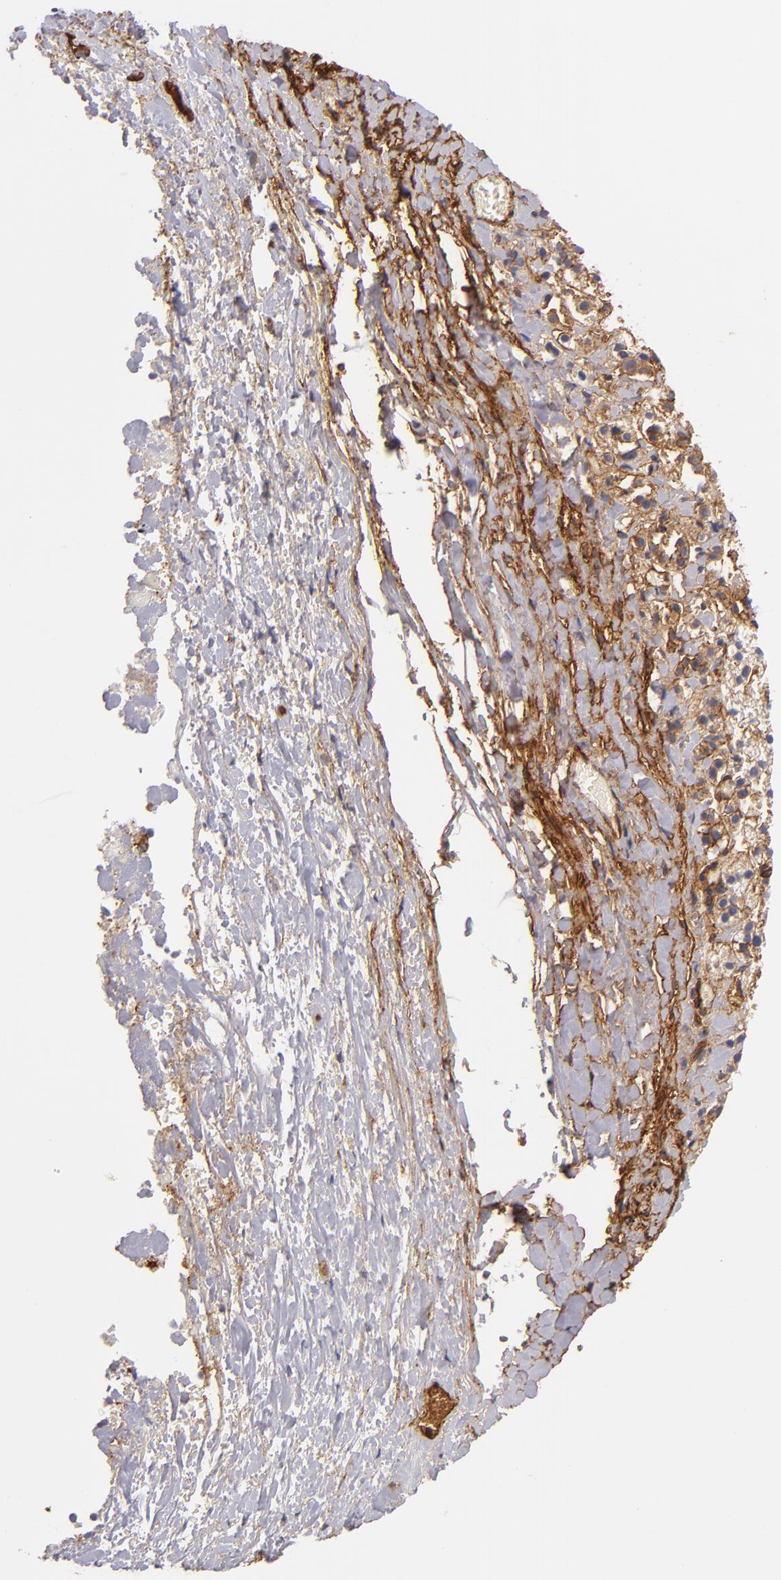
{"staining": {"intensity": "moderate", "quantity": ">75%", "location": "cytoplasmic/membranous"}, "tissue": "adrenal gland", "cell_type": "Glandular cells", "image_type": "normal", "snomed": [{"axis": "morphology", "description": "Normal tissue, NOS"}, {"axis": "topography", "description": "Adrenal gland"}], "caption": "Moderate cytoplasmic/membranous staining is present in about >75% of glandular cells in normal adrenal gland. (Brightfield microscopy of DAB IHC at high magnification).", "gene": "CD151", "patient": {"sex": "female", "age": 44}}